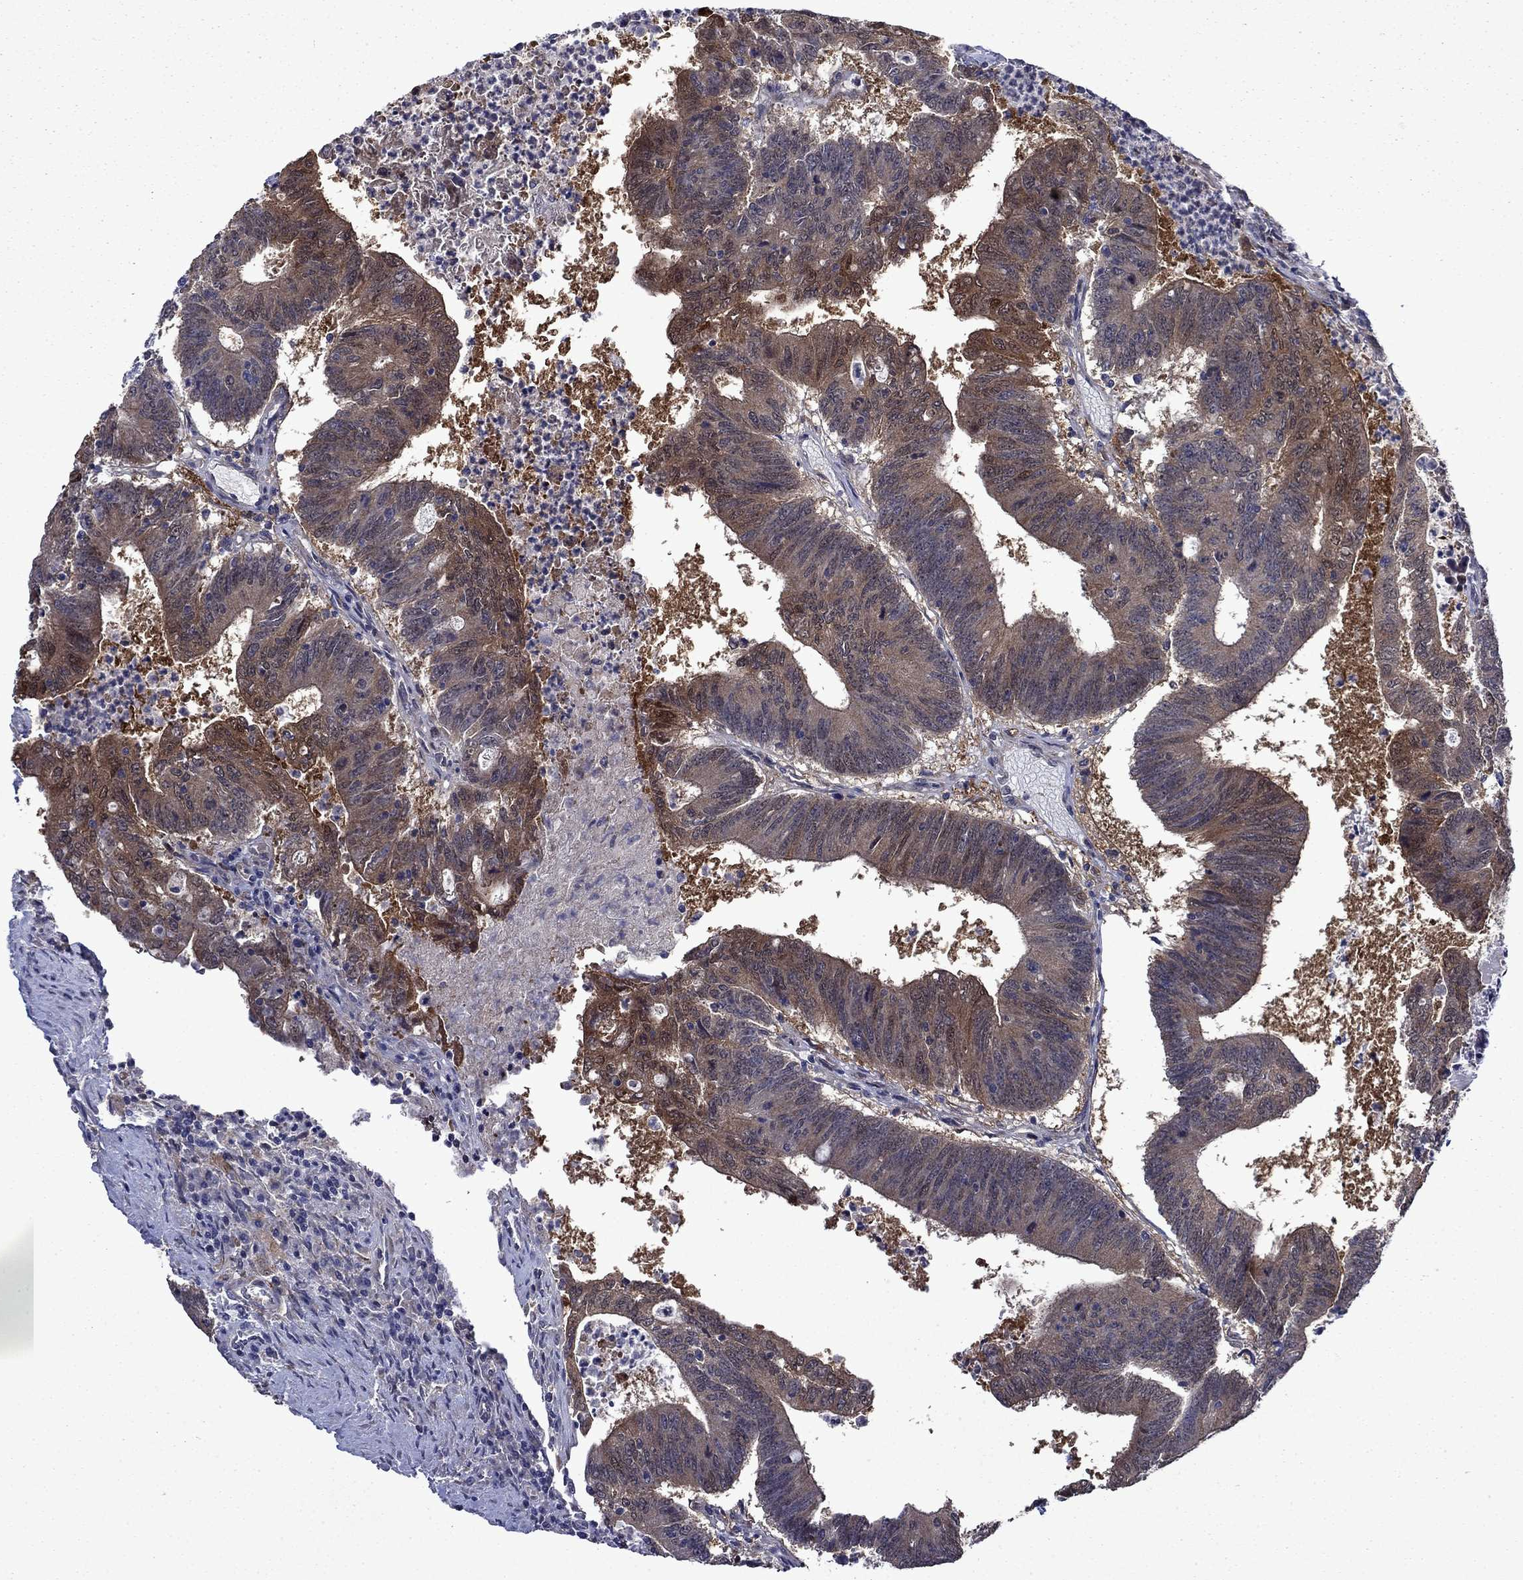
{"staining": {"intensity": "moderate", "quantity": ">75%", "location": "cytoplasmic/membranous"}, "tissue": "colorectal cancer", "cell_type": "Tumor cells", "image_type": "cancer", "snomed": [{"axis": "morphology", "description": "Adenocarcinoma, NOS"}, {"axis": "topography", "description": "Colon"}], "caption": "Adenocarcinoma (colorectal) tissue shows moderate cytoplasmic/membranous positivity in approximately >75% of tumor cells Using DAB (brown) and hematoxylin (blue) stains, captured at high magnification using brightfield microscopy.", "gene": "TPMT", "patient": {"sex": "female", "age": 70}}